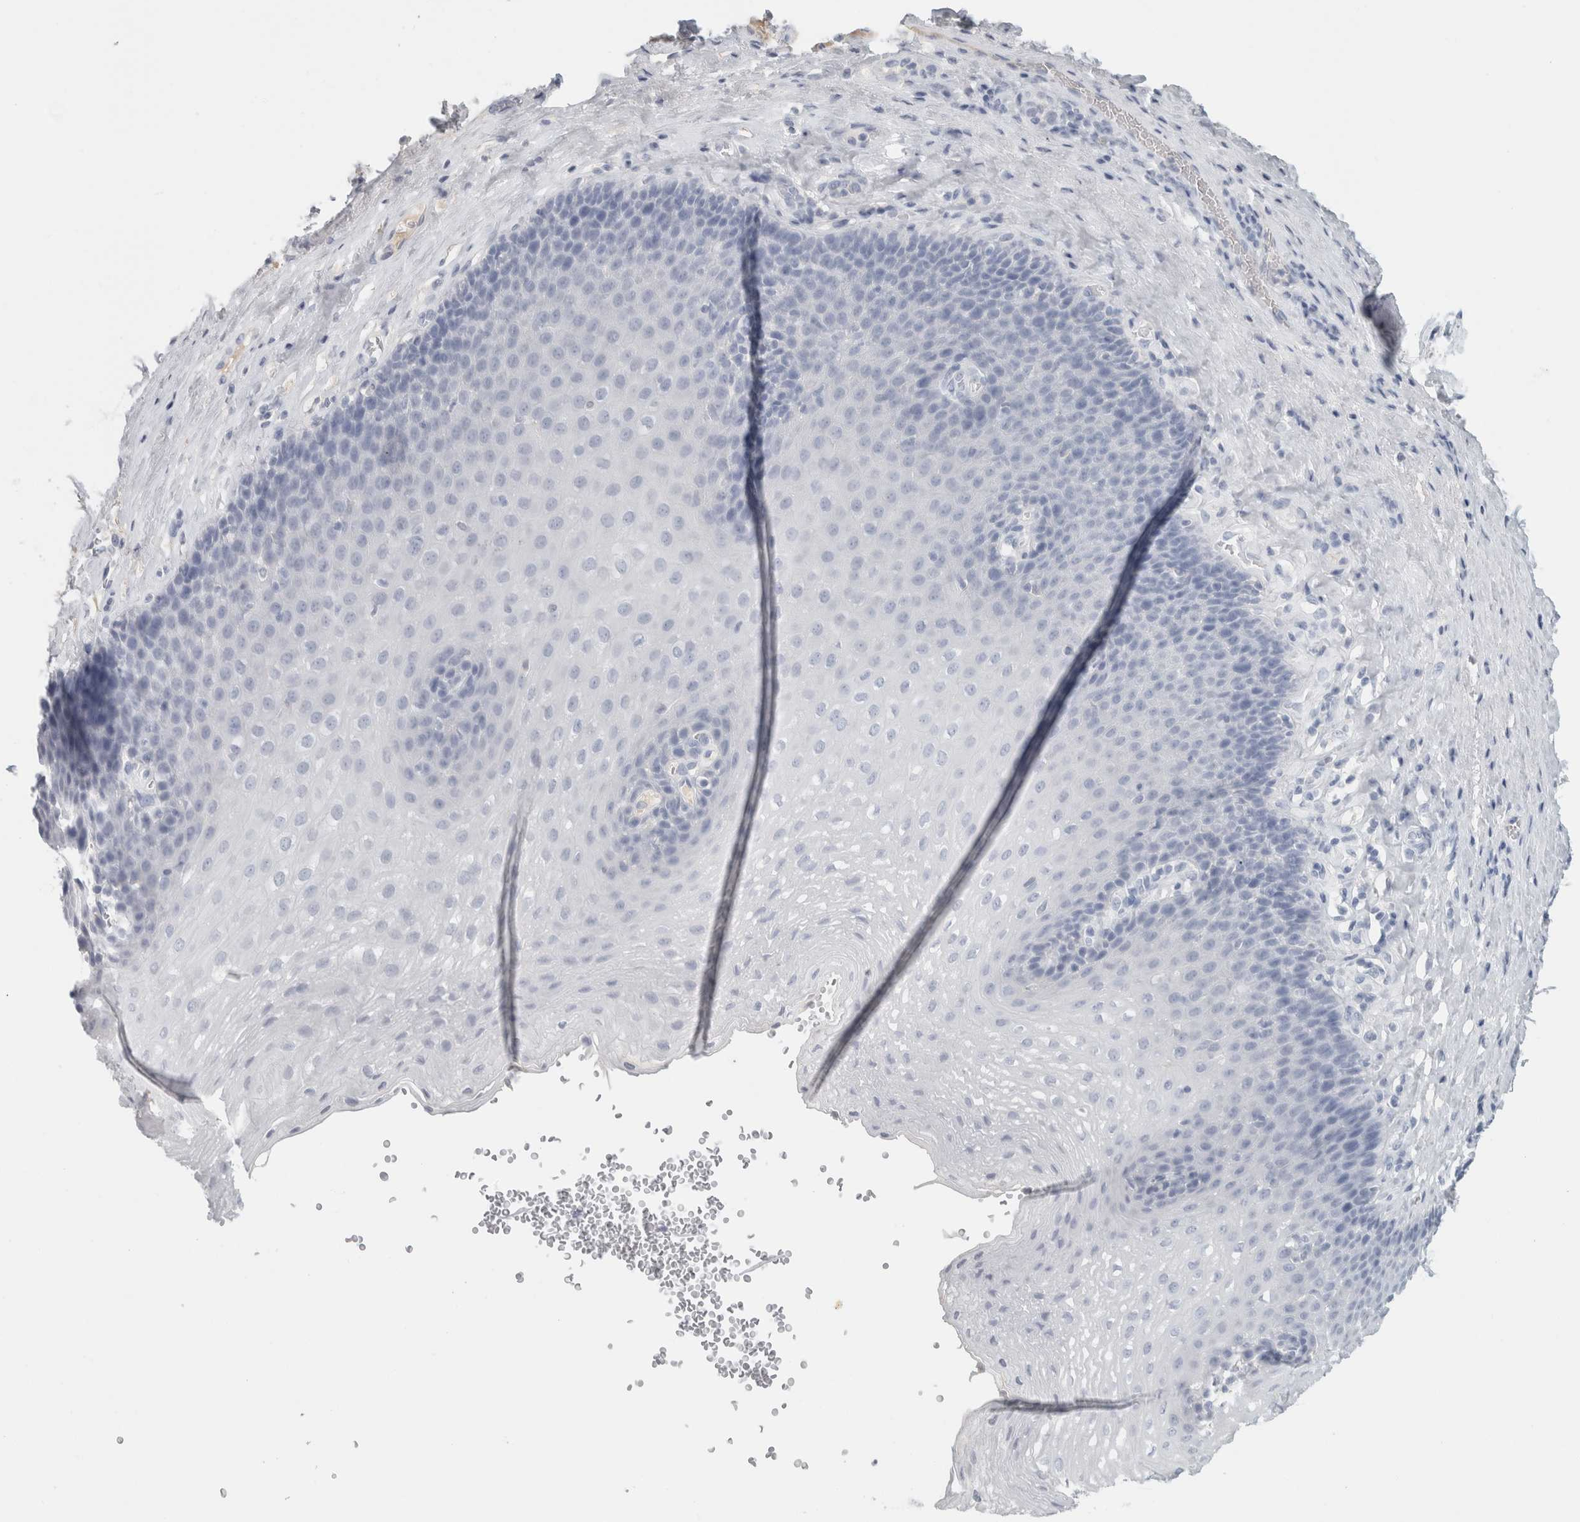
{"staining": {"intensity": "negative", "quantity": "none", "location": "none"}, "tissue": "esophagus", "cell_type": "Squamous epithelial cells", "image_type": "normal", "snomed": [{"axis": "morphology", "description": "Normal tissue, NOS"}, {"axis": "topography", "description": "Esophagus"}], "caption": "Human esophagus stained for a protein using IHC reveals no positivity in squamous epithelial cells.", "gene": "TSPAN8", "patient": {"sex": "female", "age": 66}}